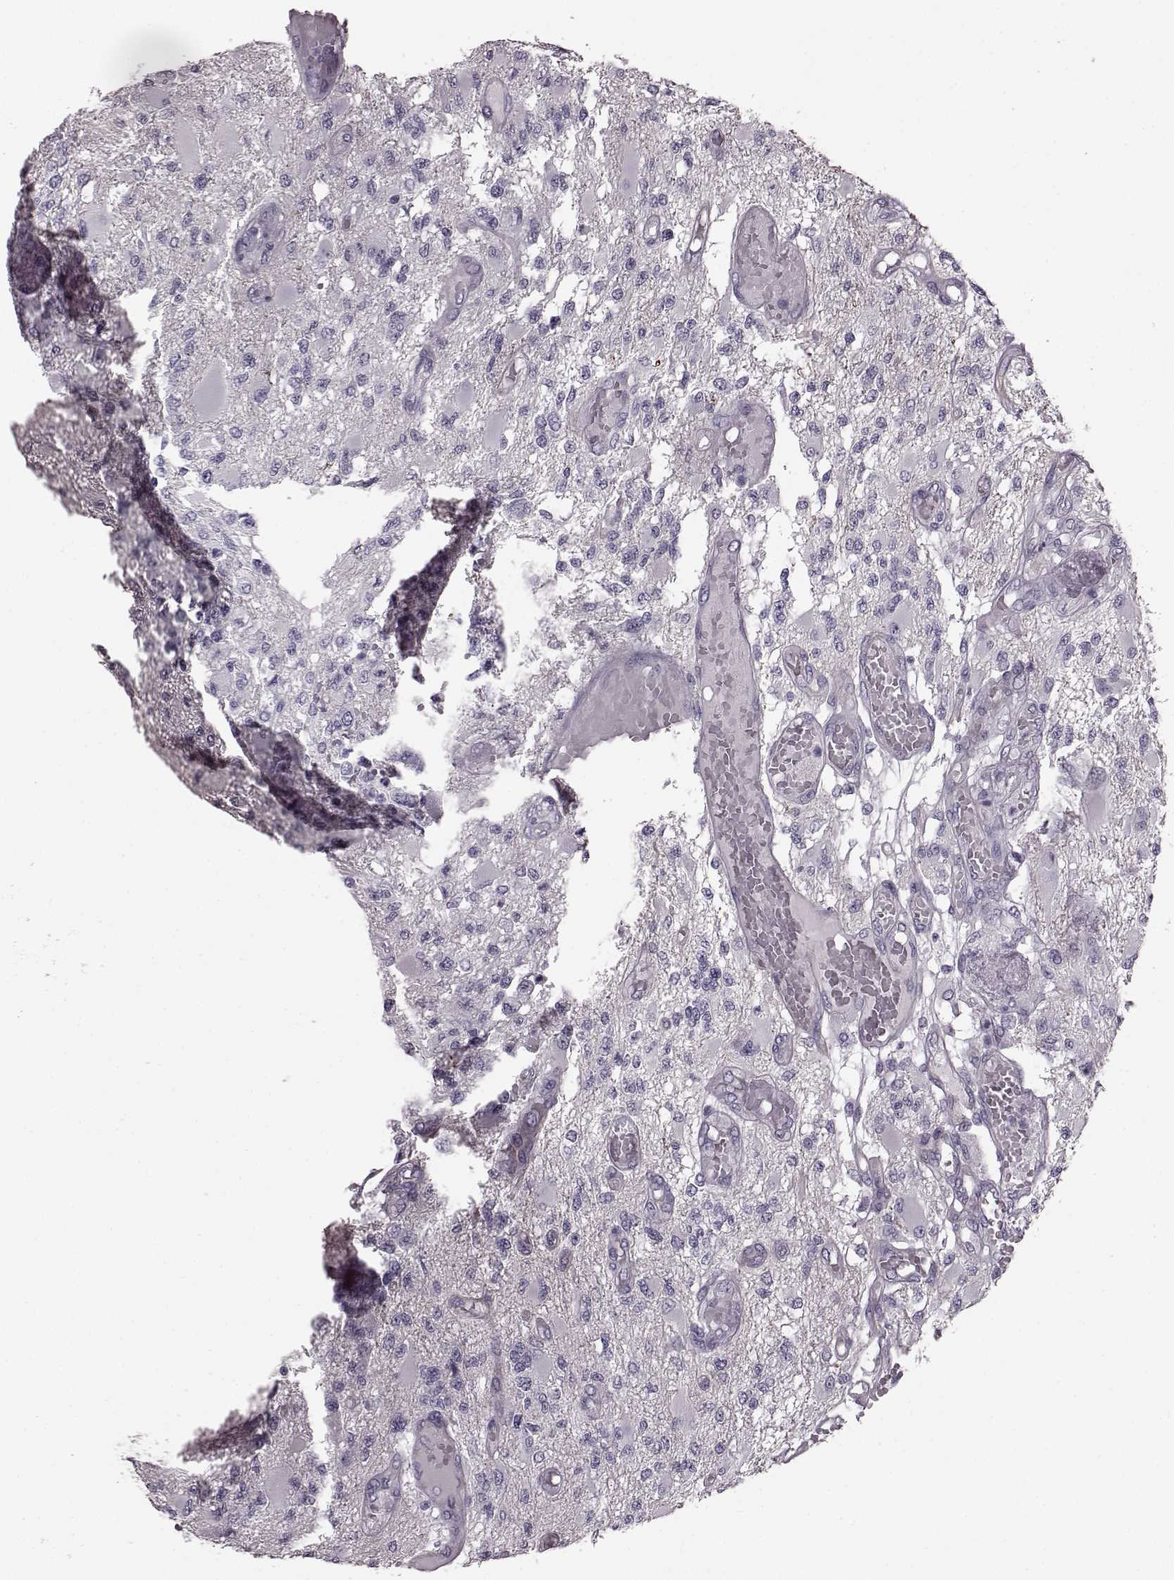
{"staining": {"intensity": "negative", "quantity": "none", "location": "none"}, "tissue": "glioma", "cell_type": "Tumor cells", "image_type": "cancer", "snomed": [{"axis": "morphology", "description": "Glioma, malignant, High grade"}, {"axis": "topography", "description": "Brain"}], "caption": "The photomicrograph shows no significant positivity in tumor cells of high-grade glioma (malignant).", "gene": "SNTG1", "patient": {"sex": "female", "age": 63}}